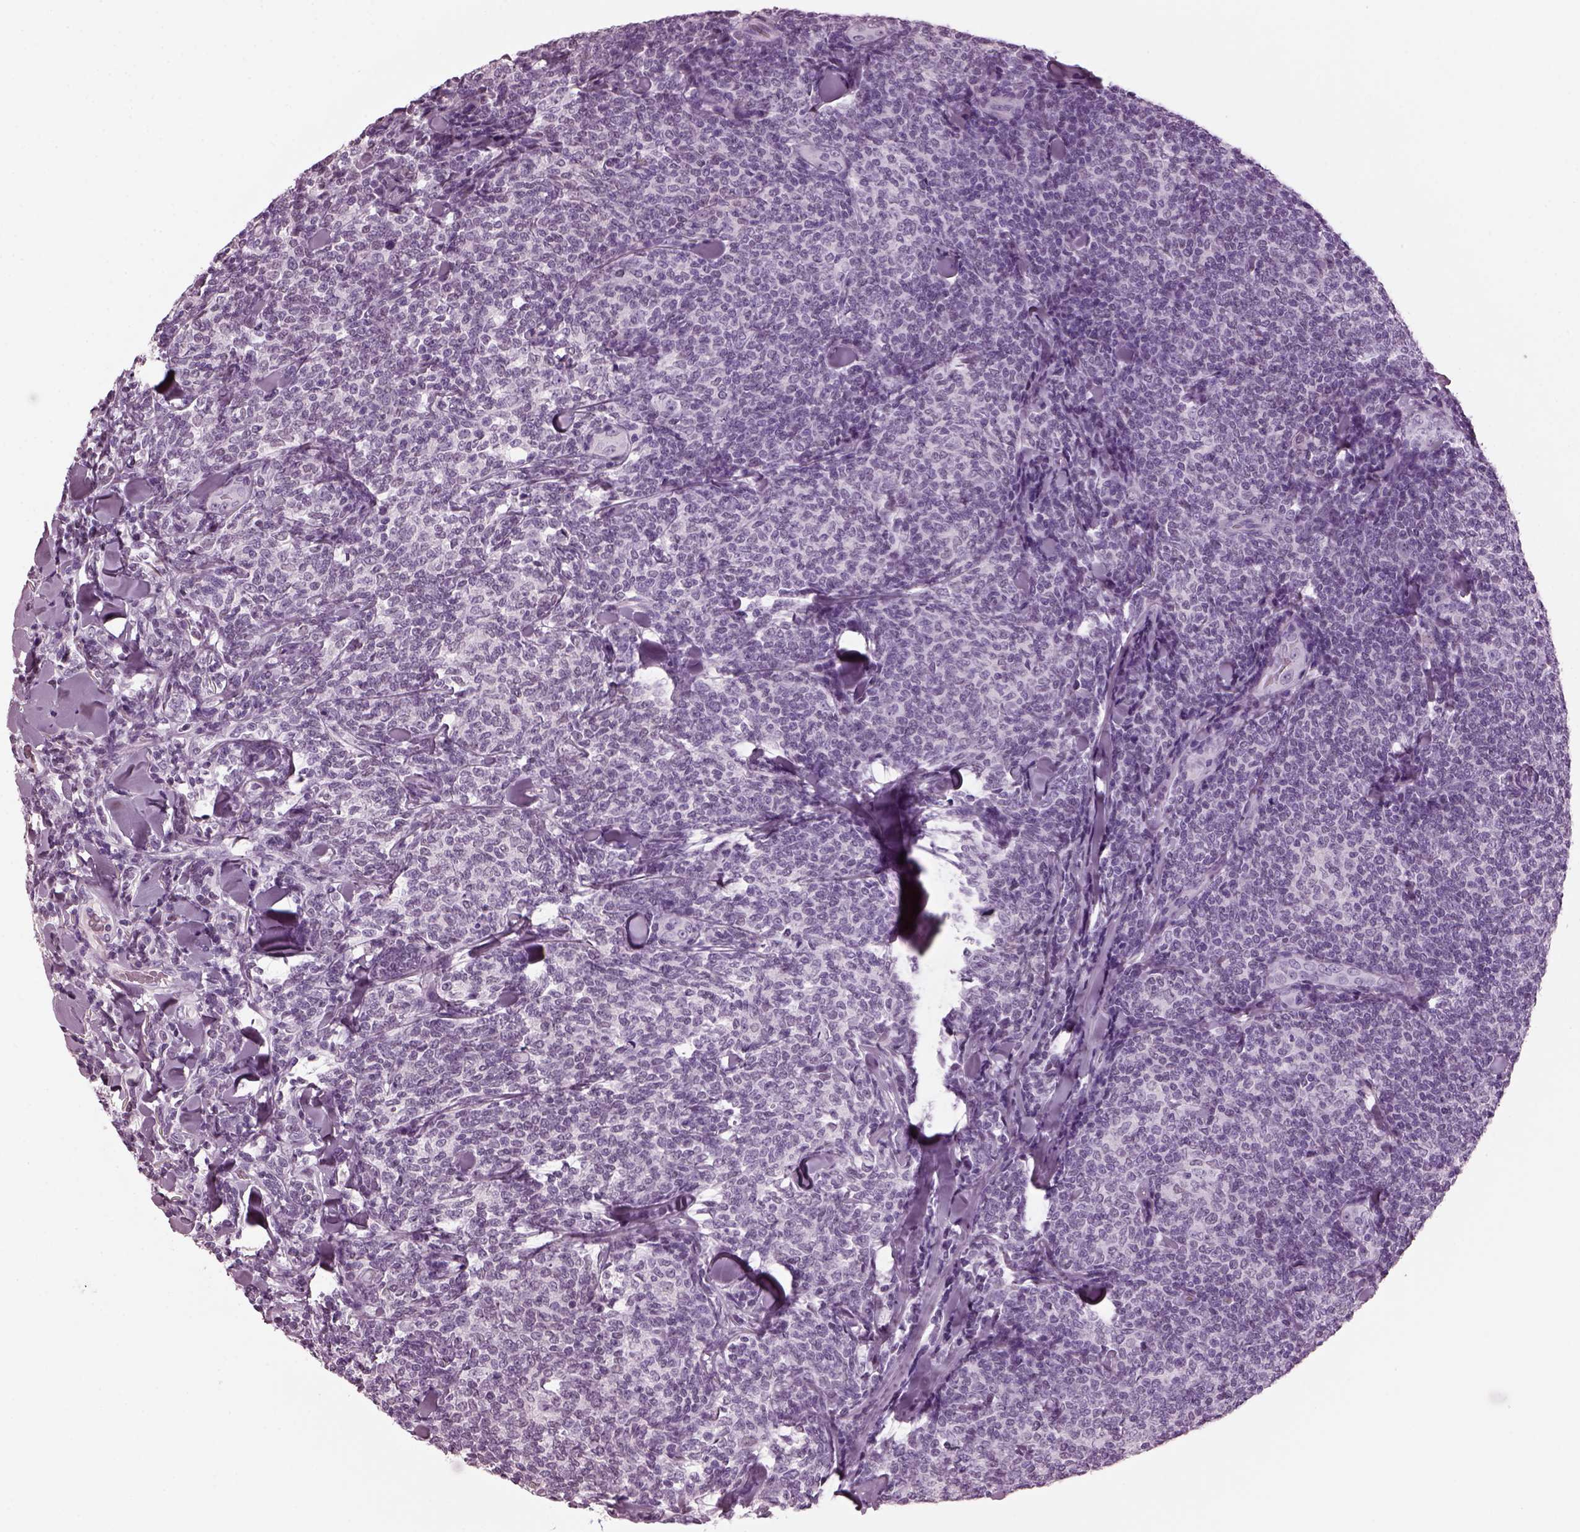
{"staining": {"intensity": "negative", "quantity": "none", "location": "none"}, "tissue": "lymphoma", "cell_type": "Tumor cells", "image_type": "cancer", "snomed": [{"axis": "morphology", "description": "Malignant lymphoma, non-Hodgkin's type, Low grade"}, {"axis": "topography", "description": "Lymph node"}], "caption": "Immunohistochemical staining of low-grade malignant lymphoma, non-Hodgkin's type reveals no significant positivity in tumor cells.", "gene": "KRTAP3-2", "patient": {"sex": "female", "age": 56}}